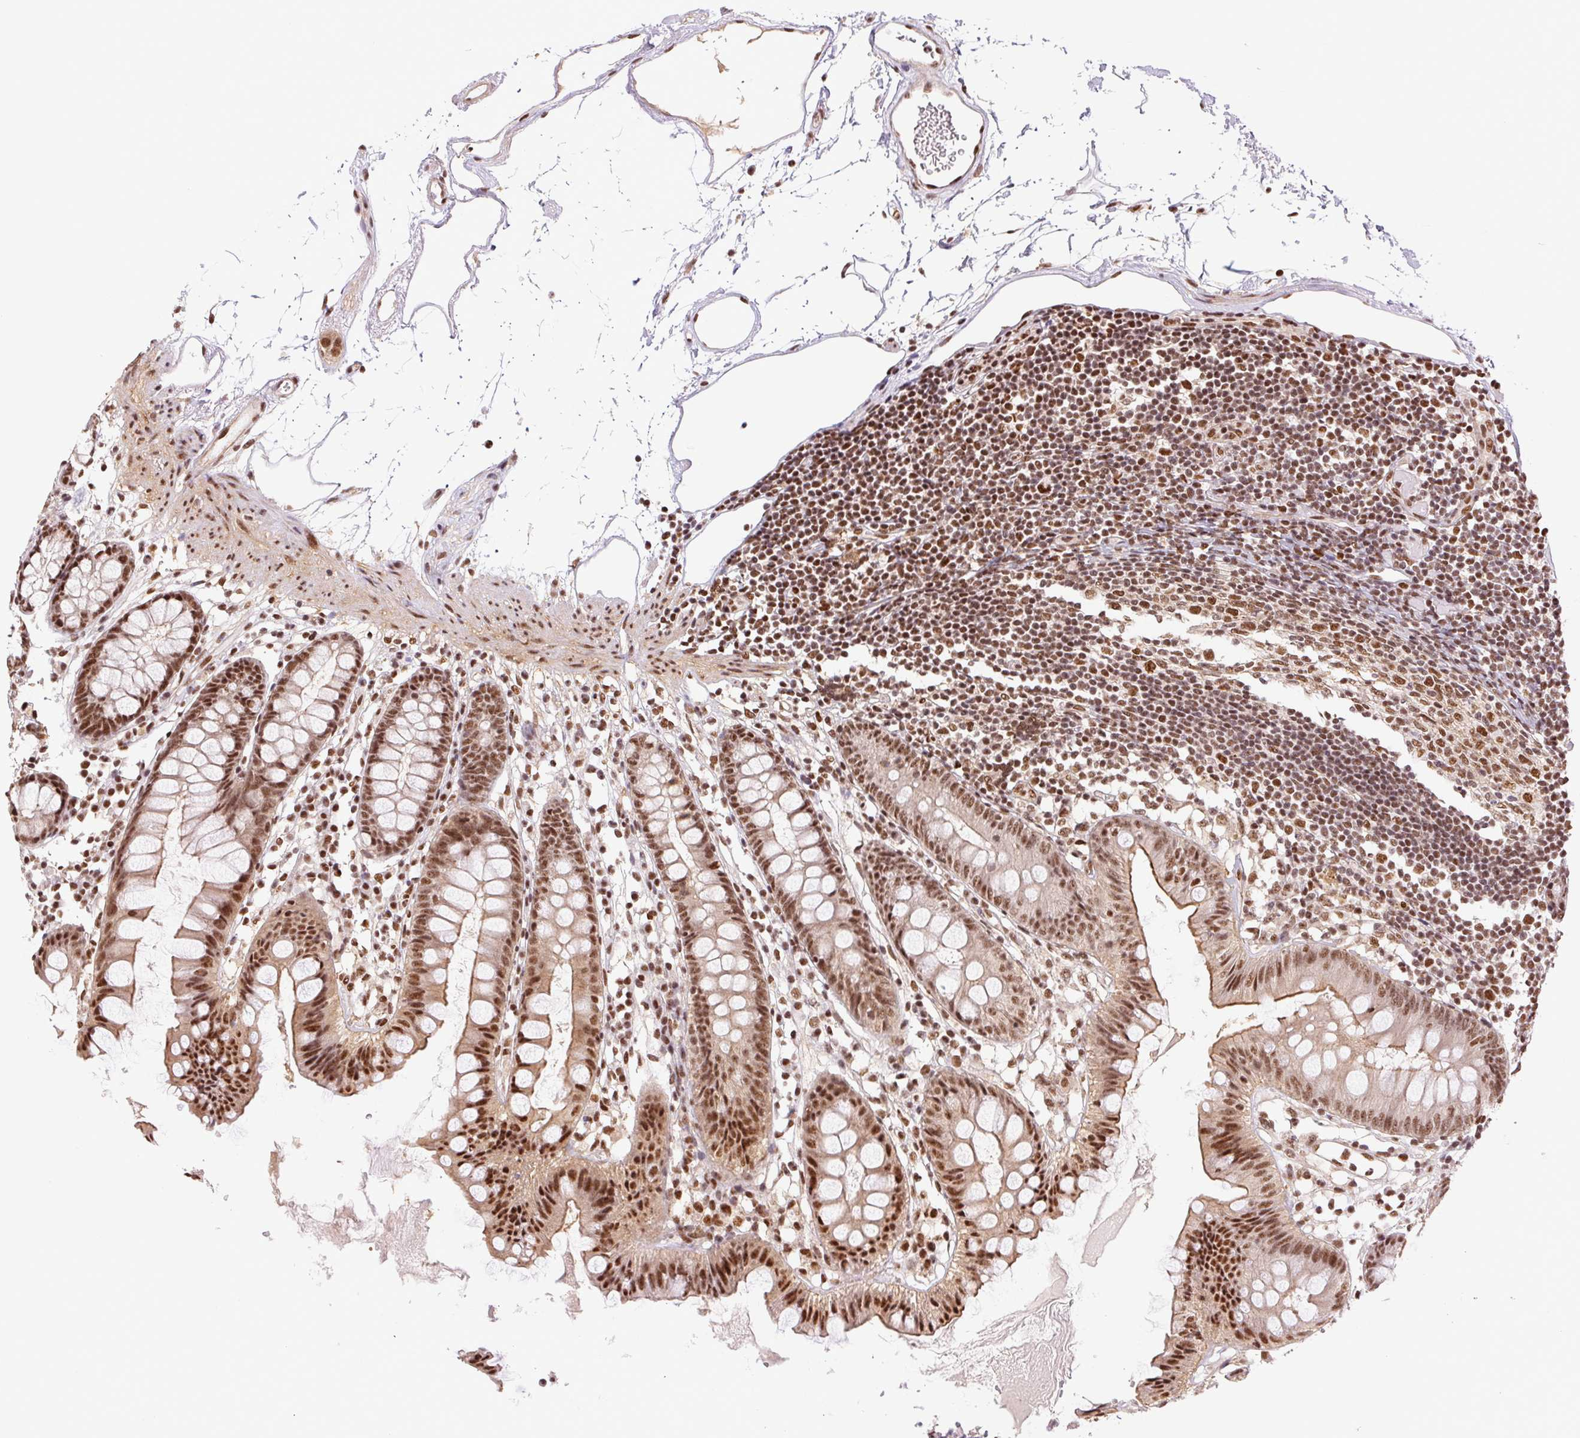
{"staining": {"intensity": "strong", "quantity": ">75%", "location": "cytoplasmic/membranous,nuclear"}, "tissue": "colon", "cell_type": "Endothelial cells", "image_type": "normal", "snomed": [{"axis": "morphology", "description": "Normal tissue, NOS"}, {"axis": "topography", "description": "Colon"}], "caption": "Immunohistochemistry (IHC) of normal human colon reveals high levels of strong cytoplasmic/membranous,nuclear staining in about >75% of endothelial cells.", "gene": "CWC25", "patient": {"sex": "female", "age": 84}}